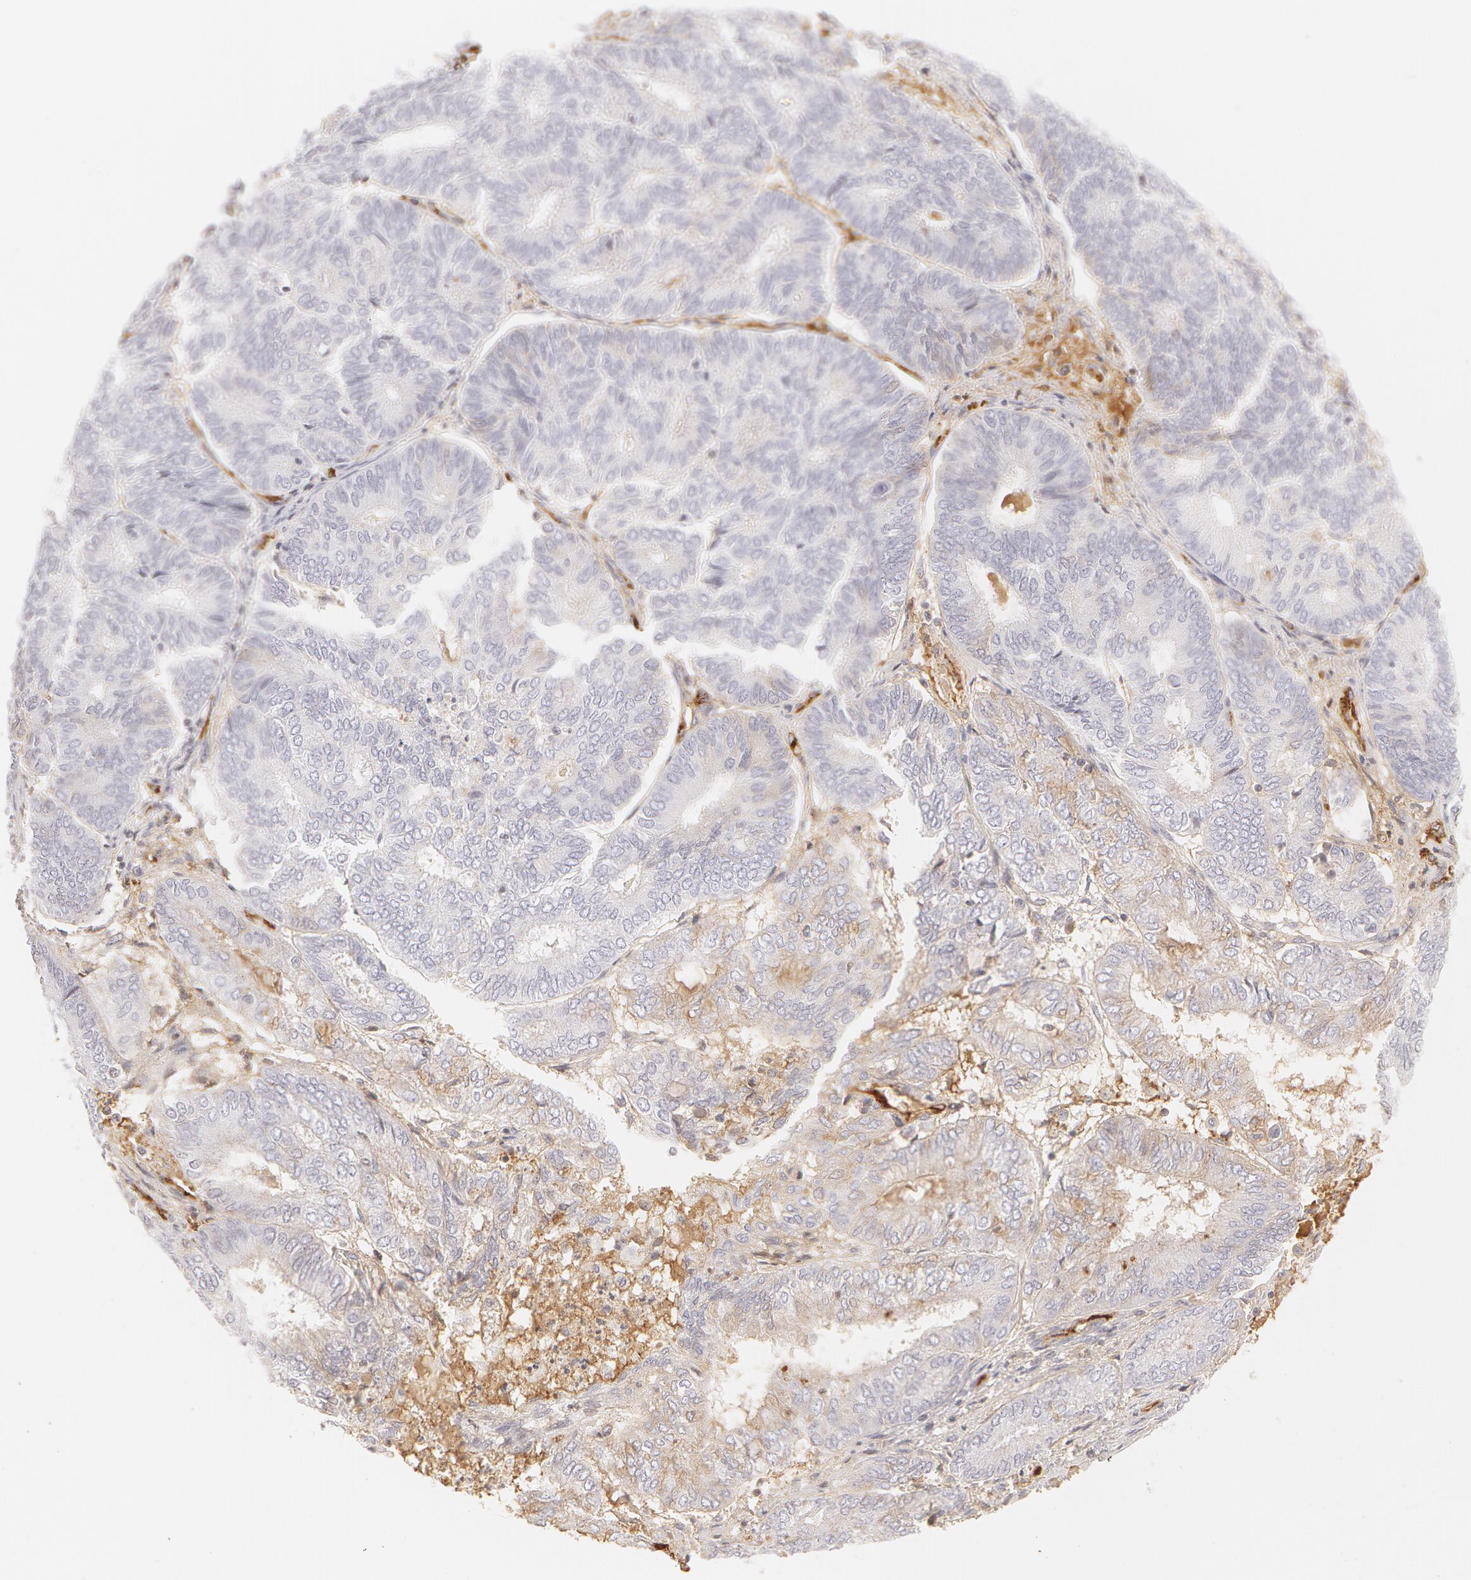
{"staining": {"intensity": "negative", "quantity": "none", "location": "none"}, "tissue": "endometrial cancer", "cell_type": "Tumor cells", "image_type": "cancer", "snomed": [{"axis": "morphology", "description": "Adenocarcinoma, NOS"}, {"axis": "topography", "description": "Endometrium"}], "caption": "Immunohistochemical staining of adenocarcinoma (endometrial) shows no significant staining in tumor cells.", "gene": "VWF", "patient": {"sex": "female", "age": 59}}